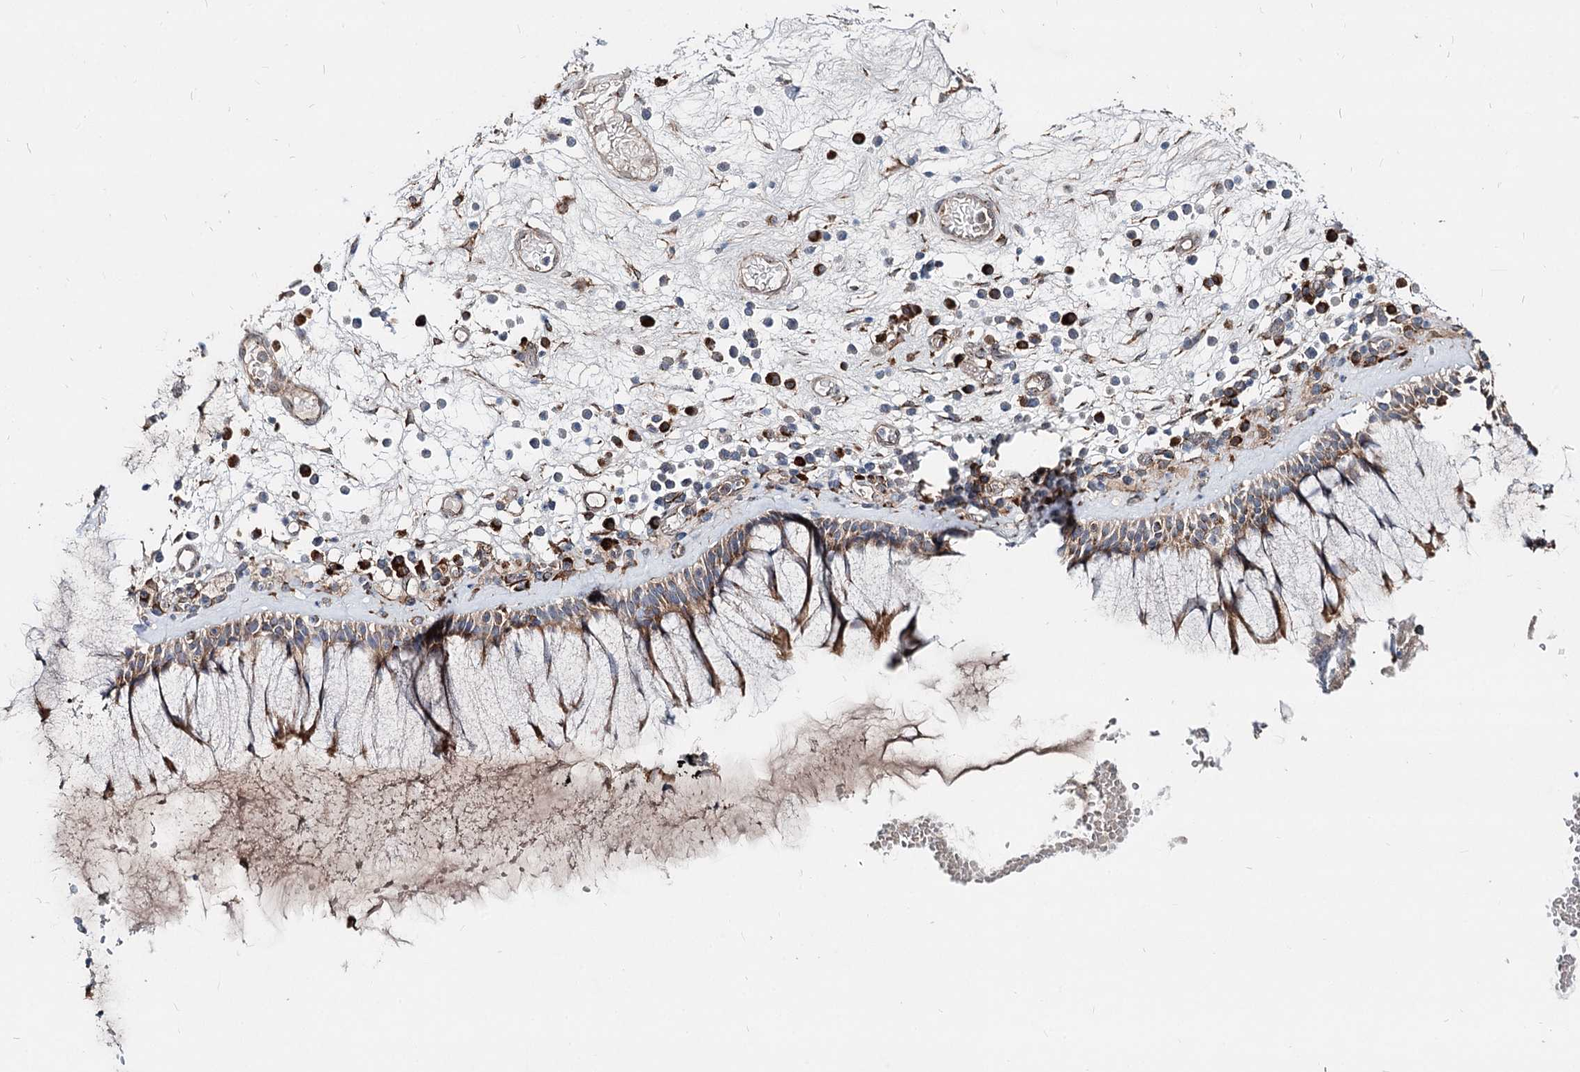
{"staining": {"intensity": "moderate", "quantity": ">75%", "location": "cytoplasmic/membranous"}, "tissue": "nasopharynx", "cell_type": "Respiratory epithelial cells", "image_type": "normal", "snomed": [{"axis": "morphology", "description": "Normal tissue, NOS"}, {"axis": "morphology", "description": "Inflammation, NOS"}, {"axis": "topography", "description": "Nasopharynx"}], "caption": "Immunohistochemistry photomicrograph of benign human nasopharynx stained for a protein (brown), which demonstrates medium levels of moderate cytoplasmic/membranous positivity in approximately >75% of respiratory epithelial cells.", "gene": "SPART", "patient": {"sex": "male", "age": 70}}